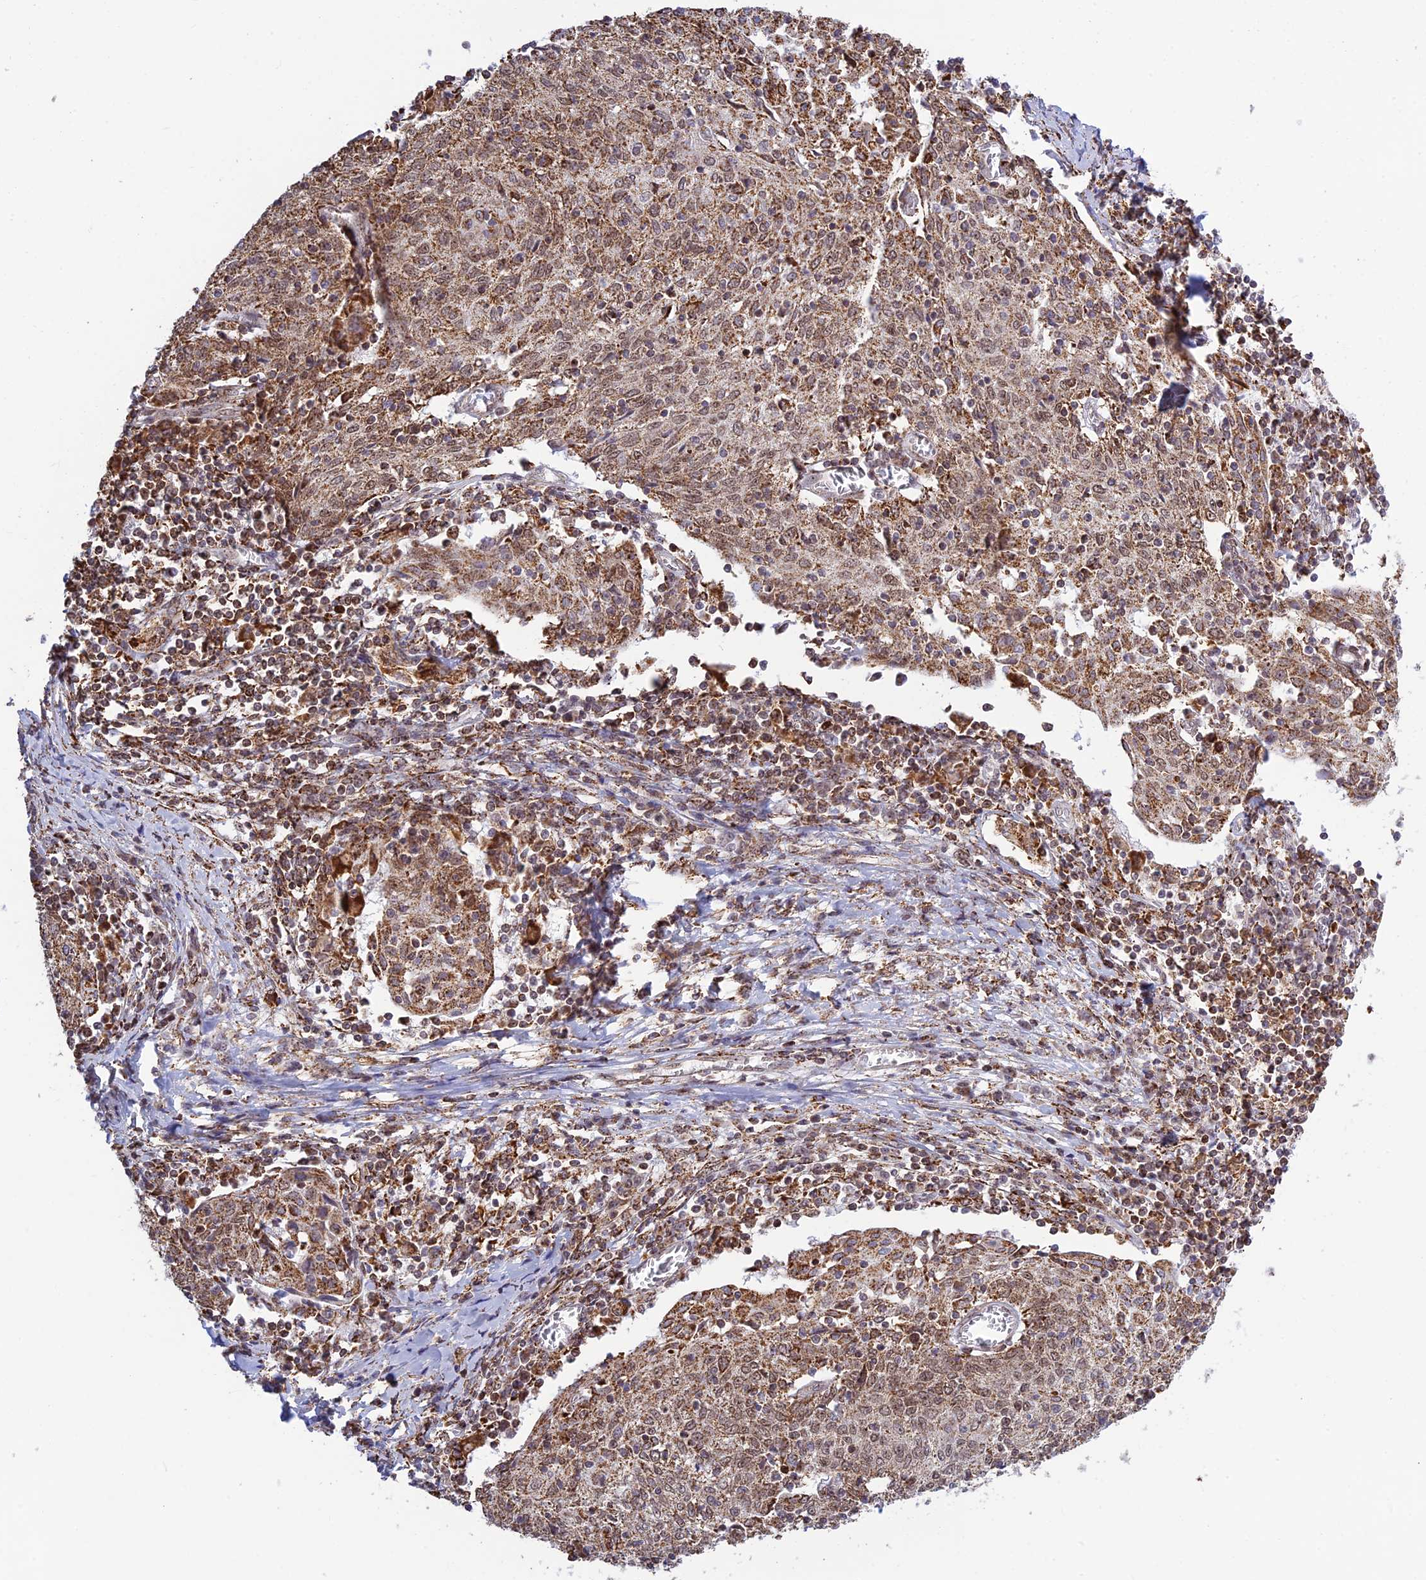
{"staining": {"intensity": "moderate", "quantity": ">75%", "location": "cytoplasmic/membranous"}, "tissue": "cervical cancer", "cell_type": "Tumor cells", "image_type": "cancer", "snomed": [{"axis": "morphology", "description": "Squamous cell carcinoma, NOS"}, {"axis": "topography", "description": "Cervix"}], "caption": "Immunohistochemistry staining of cervical cancer (squamous cell carcinoma), which displays medium levels of moderate cytoplasmic/membranous positivity in approximately >75% of tumor cells indicating moderate cytoplasmic/membranous protein expression. The staining was performed using DAB (brown) for protein detection and nuclei were counterstained in hematoxylin (blue).", "gene": "POLR1G", "patient": {"sex": "female", "age": 52}}